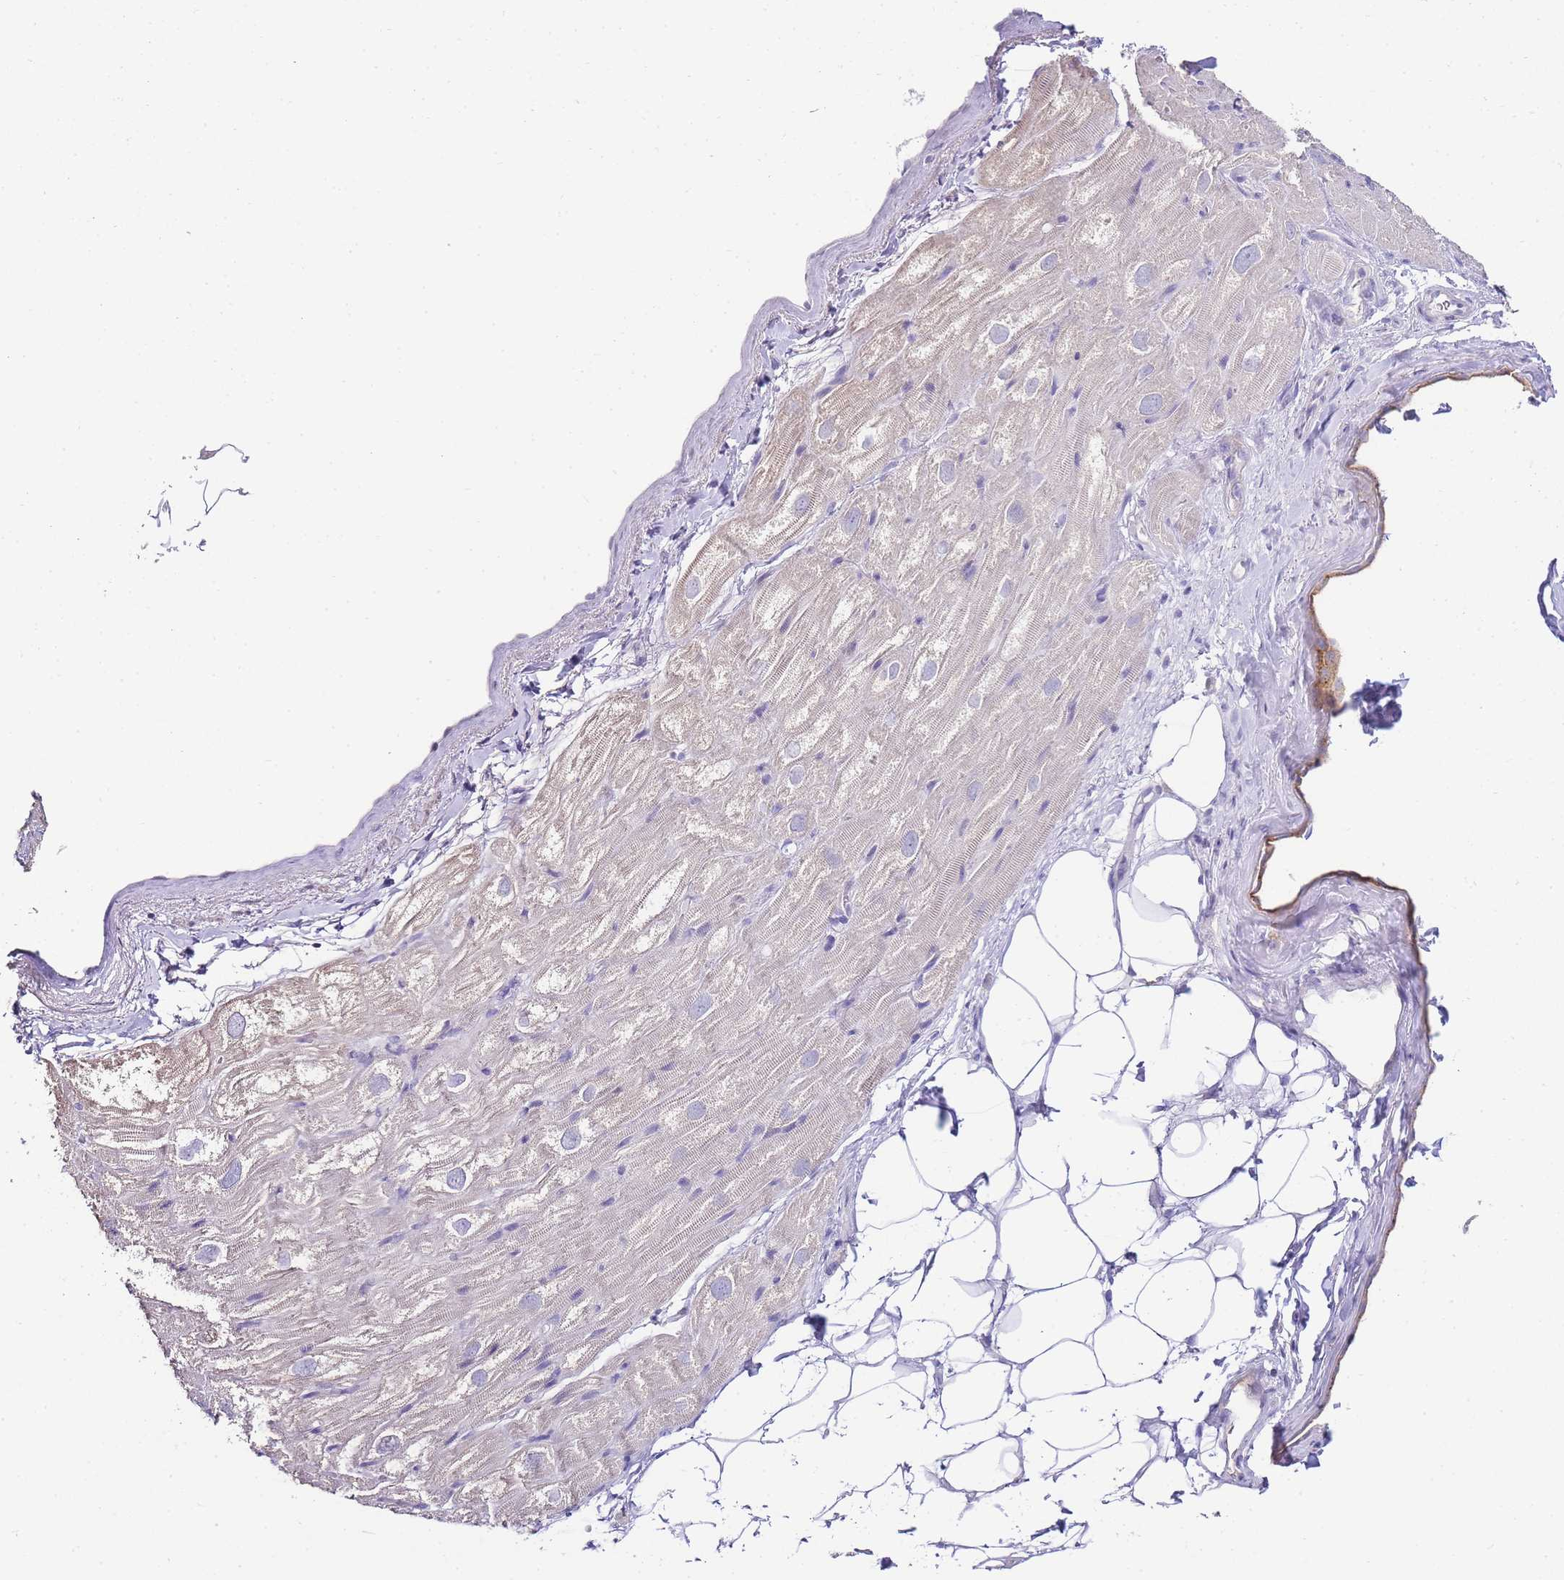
{"staining": {"intensity": "negative", "quantity": "none", "location": "none"}, "tissue": "heart muscle", "cell_type": "Cardiomyocytes", "image_type": "normal", "snomed": [{"axis": "morphology", "description": "Normal tissue, NOS"}, {"axis": "topography", "description": "Heart"}], "caption": "DAB (3,3'-diaminobenzidine) immunohistochemical staining of benign human heart muscle reveals no significant staining in cardiomyocytes. Brightfield microscopy of IHC stained with DAB (brown) and hematoxylin (blue), captured at high magnification.", "gene": "DPP4", "patient": {"sex": "male", "age": 50}}